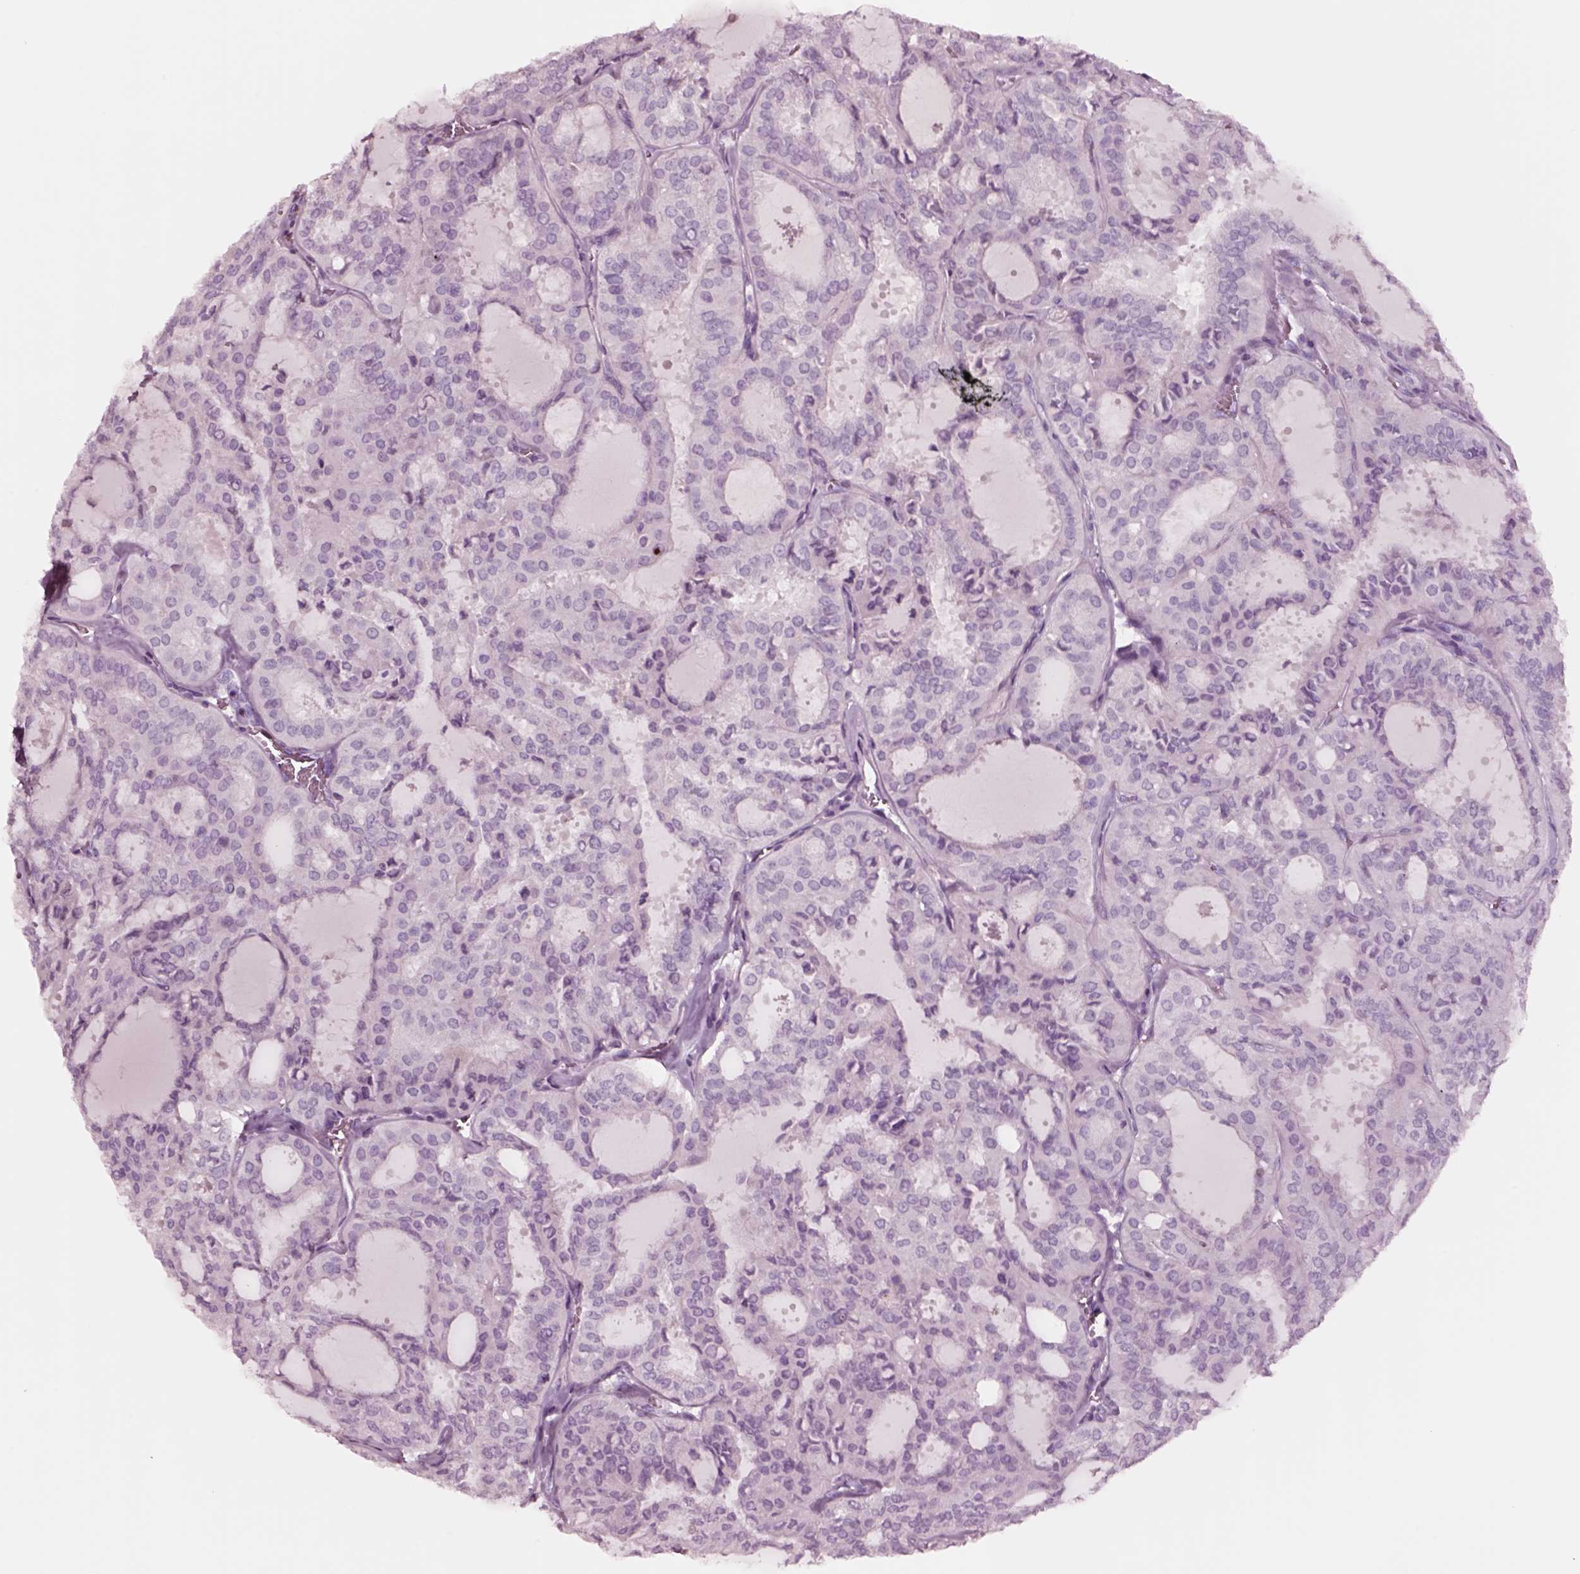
{"staining": {"intensity": "negative", "quantity": "none", "location": "none"}, "tissue": "thyroid cancer", "cell_type": "Tumor cells", "image_type": "cancer", "snomed": [{"axis": "morphology", "description": "Follicular adenoma carcinoma, NOS"}, {"axis": "topography", "description": "Thyroid gland"}], "caption": "Tumor cells show no significant staining in thyroid cancer.", "gene": "NMRK2", "patient": {"sex": "male", "age": 75}}